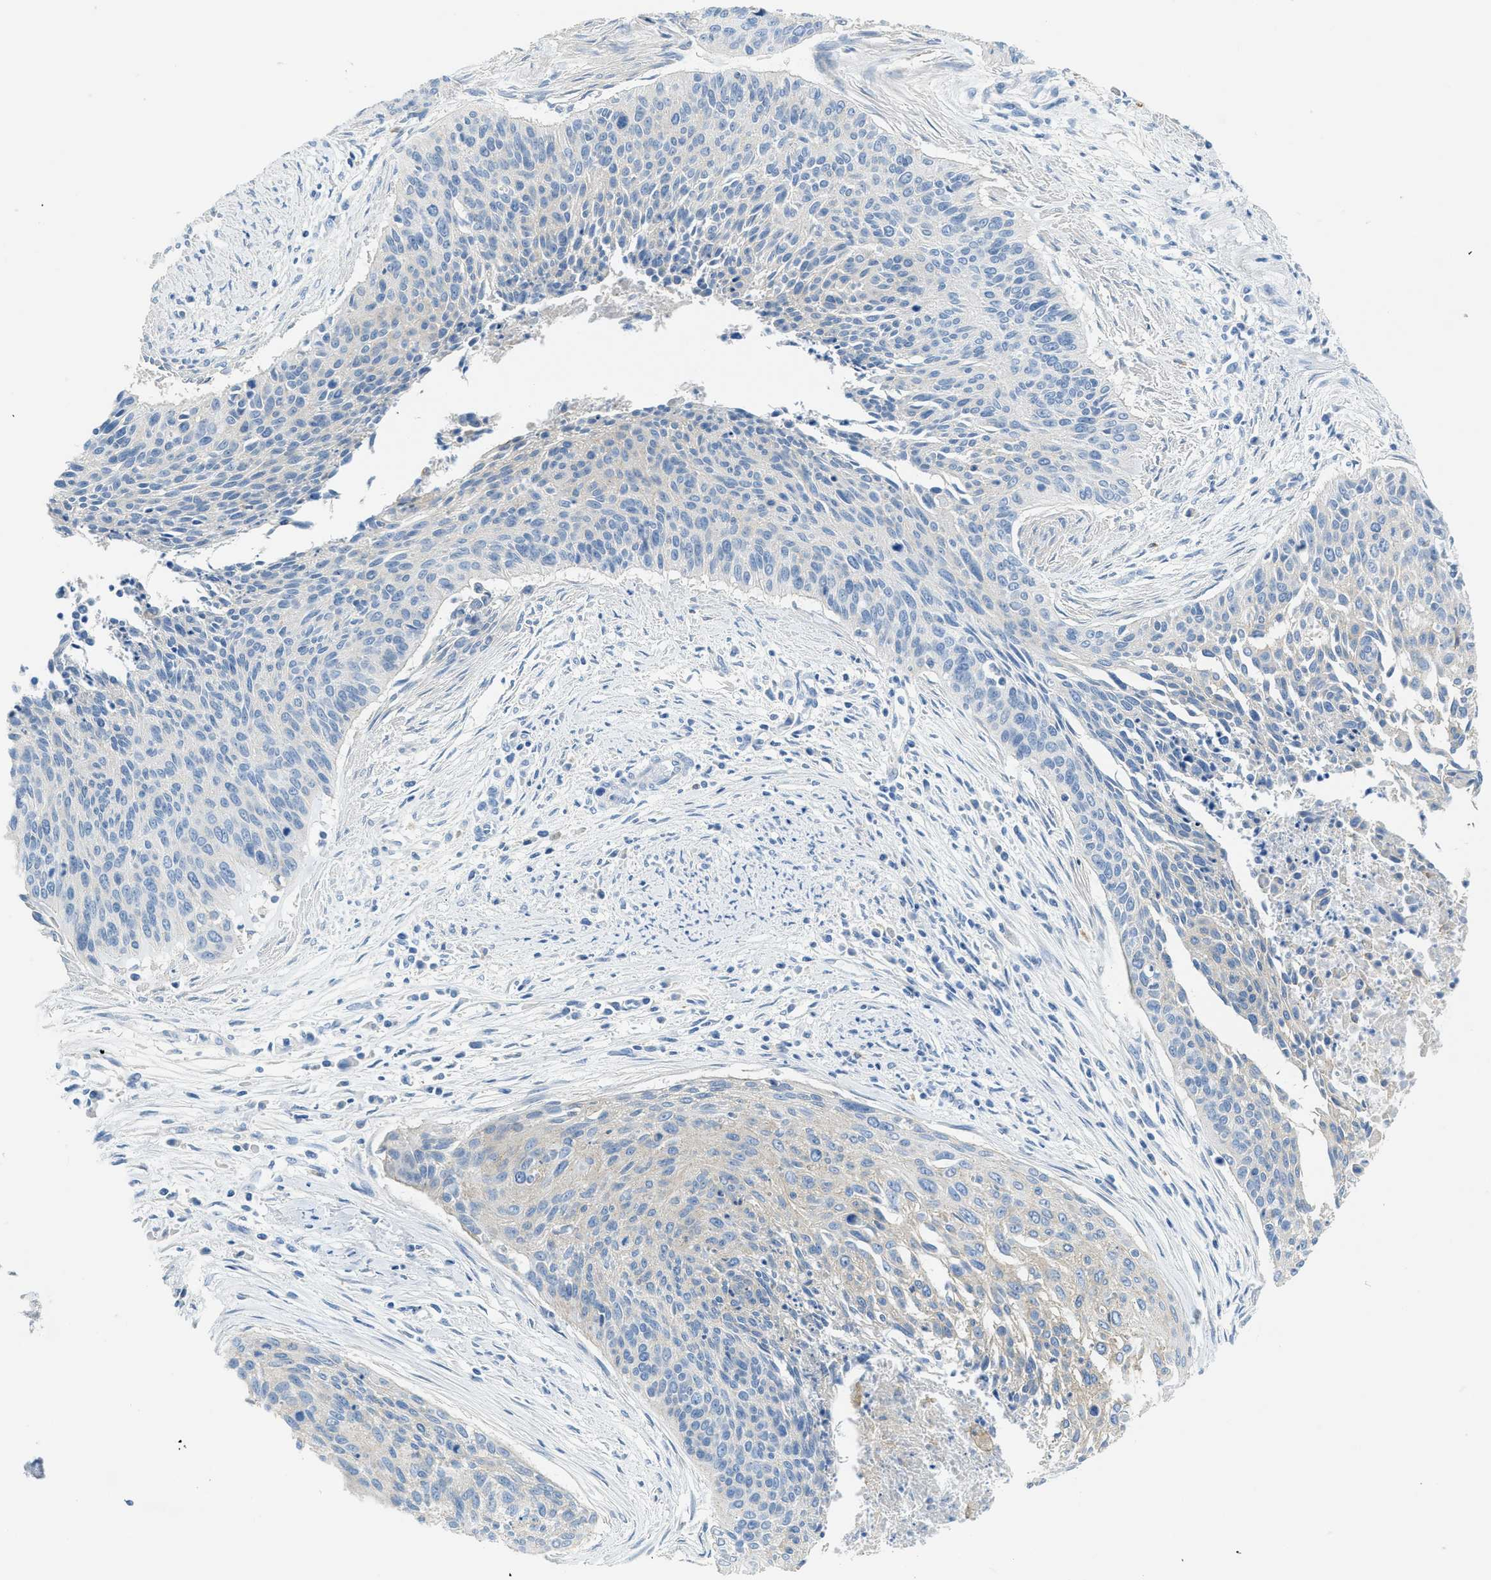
{"staining": {"intensity": "weak", "quantity": "<25%", "location": "cytoplasmic/membranous"}, "tissue": "cervical cancer", "cell_type": "Tumor cells", "image_type": "cancer", "snomed": [{"axis": "morphology", "description": "Squamous cell carcinoma, NOS"}, {"axis": "topography", "description": "Cervix"}], "caption": "A micrograph of human cervical squamous cell carcinoma is negative for staining in tumor cells.", "gene": "CNNM4", "patient": {"sex": "female", "age": 55}}